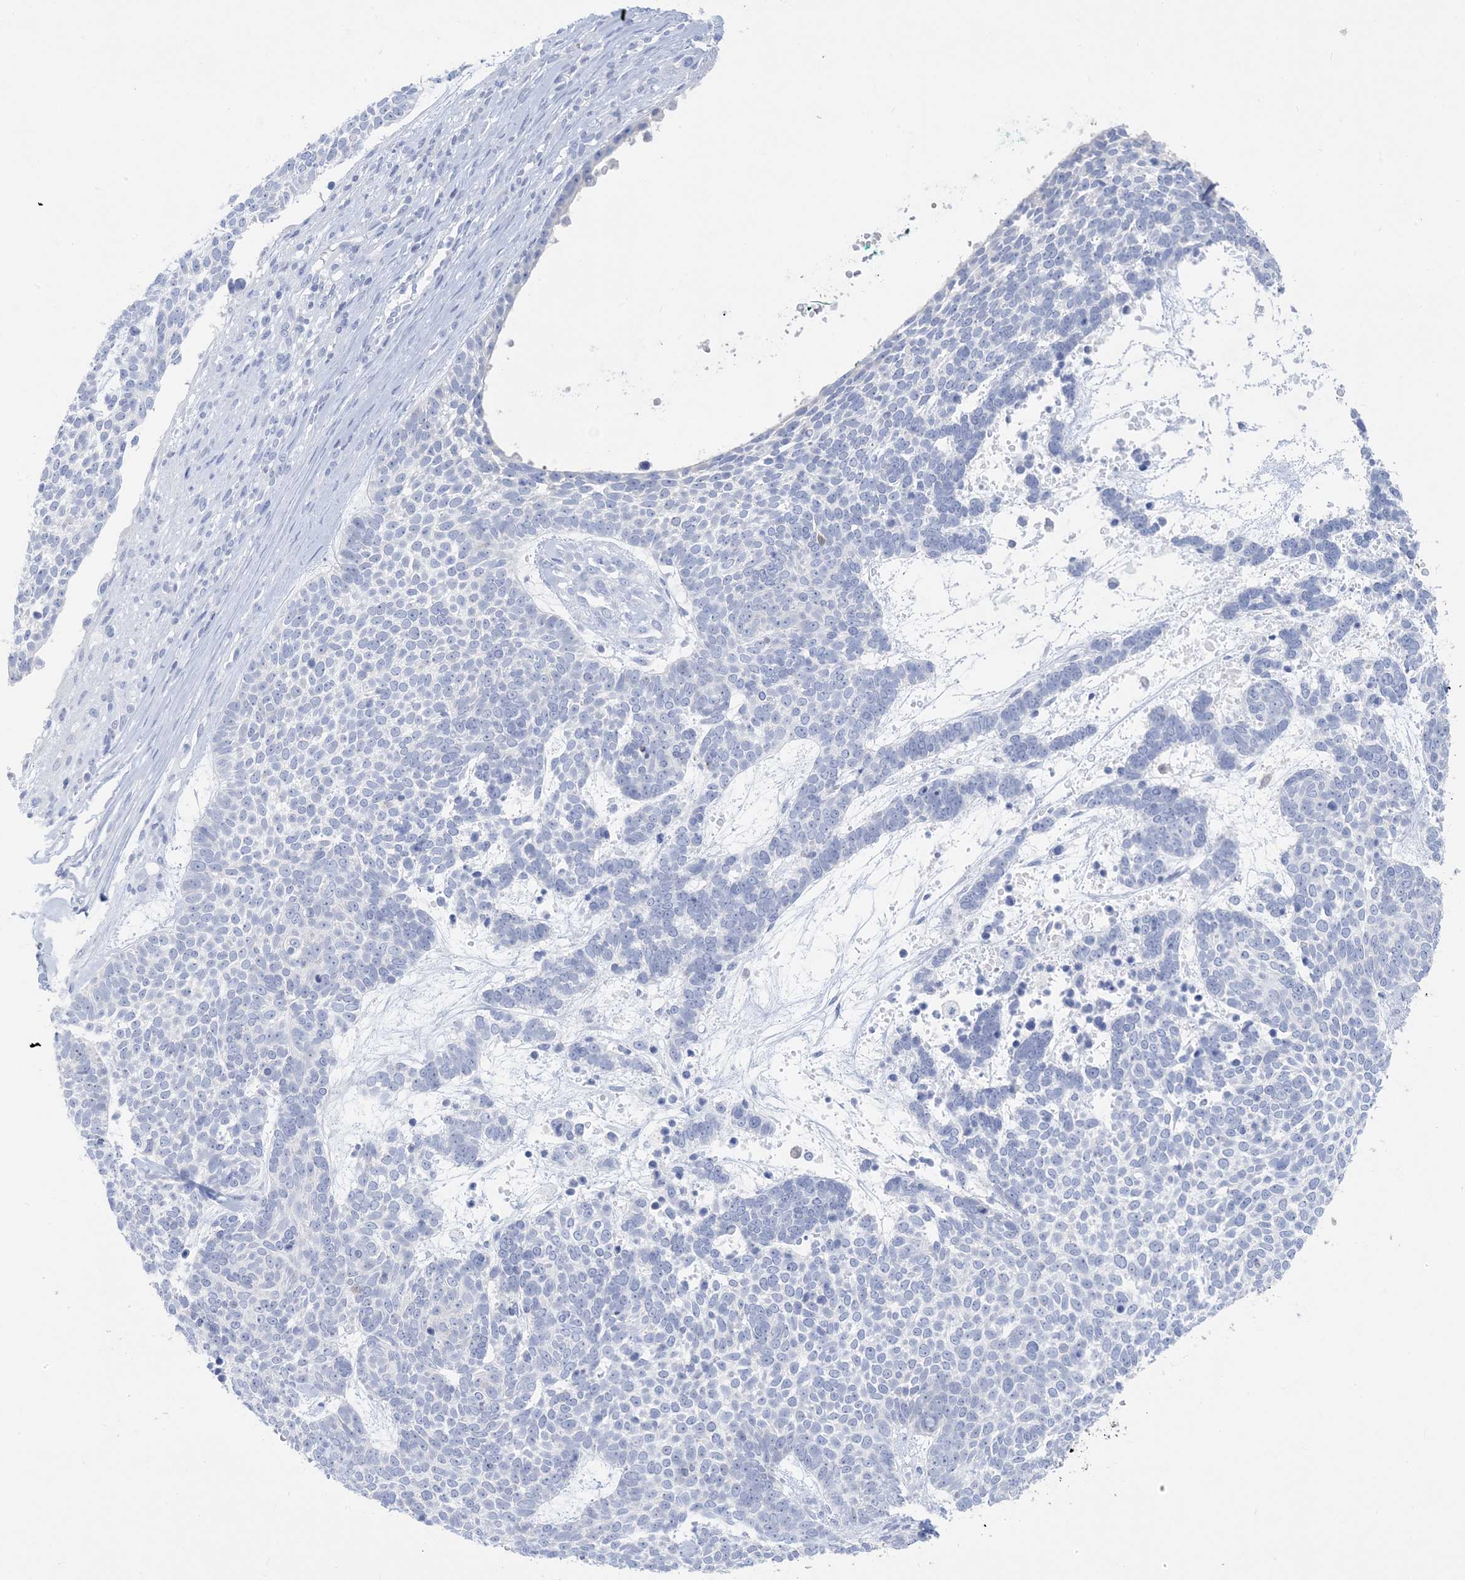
{"staining": {"intensity": "negative", "quantity": "none", "location": "none"}, "tissue": "skin cancer", "cell_type": "Tumor cells", "image_type": "cancer", "snomed": [{"axis": "morphology", "description": "Basal cell carcinoma"}, {"axis": "topography", "description": "Skin"}], "caption": "A photomicrograph of skin basal cell carcinoma stained for a protein exhibits no brown staining in tumor cells.", "gene": "SH3YL1", "patient": {"sex": "female", "age": 81}}